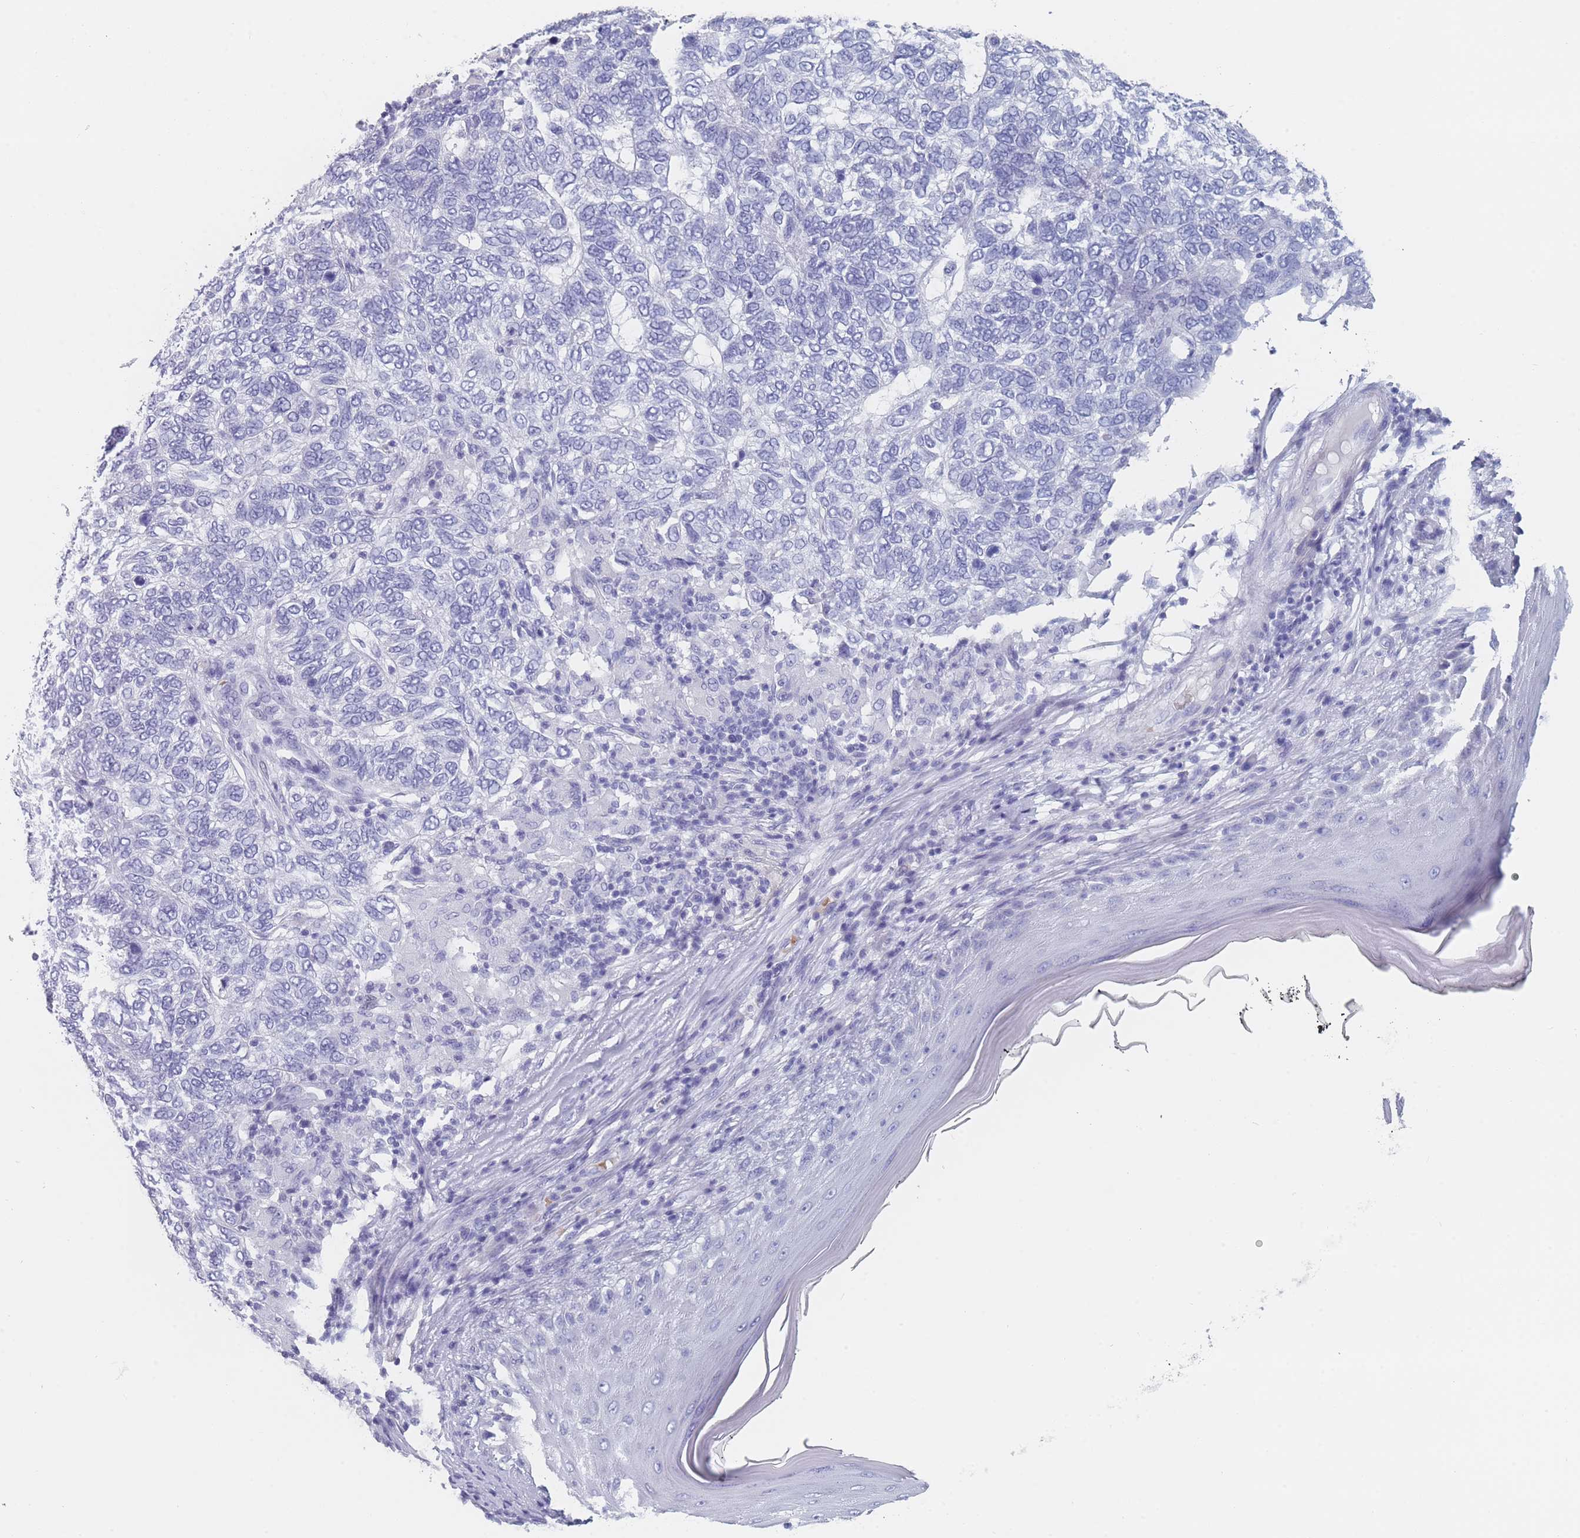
{"staining": {"intensity": "negative", "quantity": "none", "location": "none"}, "tissue": "skin cancer", "cell_type": "Tumor cells", "image_type": "cancer", "snomed": [{"axis": "morphology", "description": "Basal cell carcinoma"}, {"axis": "topography", "description": "Skin"}], "caption": "IHC of human skin cancer (basal cell carcinoma) shows no expression in tumor cells. The staining is performed using DAB (3,3'-diaminobenzidine) brown chromogen with nuclei counter-stained in using hematoxylin.", "gene": "OR5D16", "patient": {"sex": "female", "age": 65}}